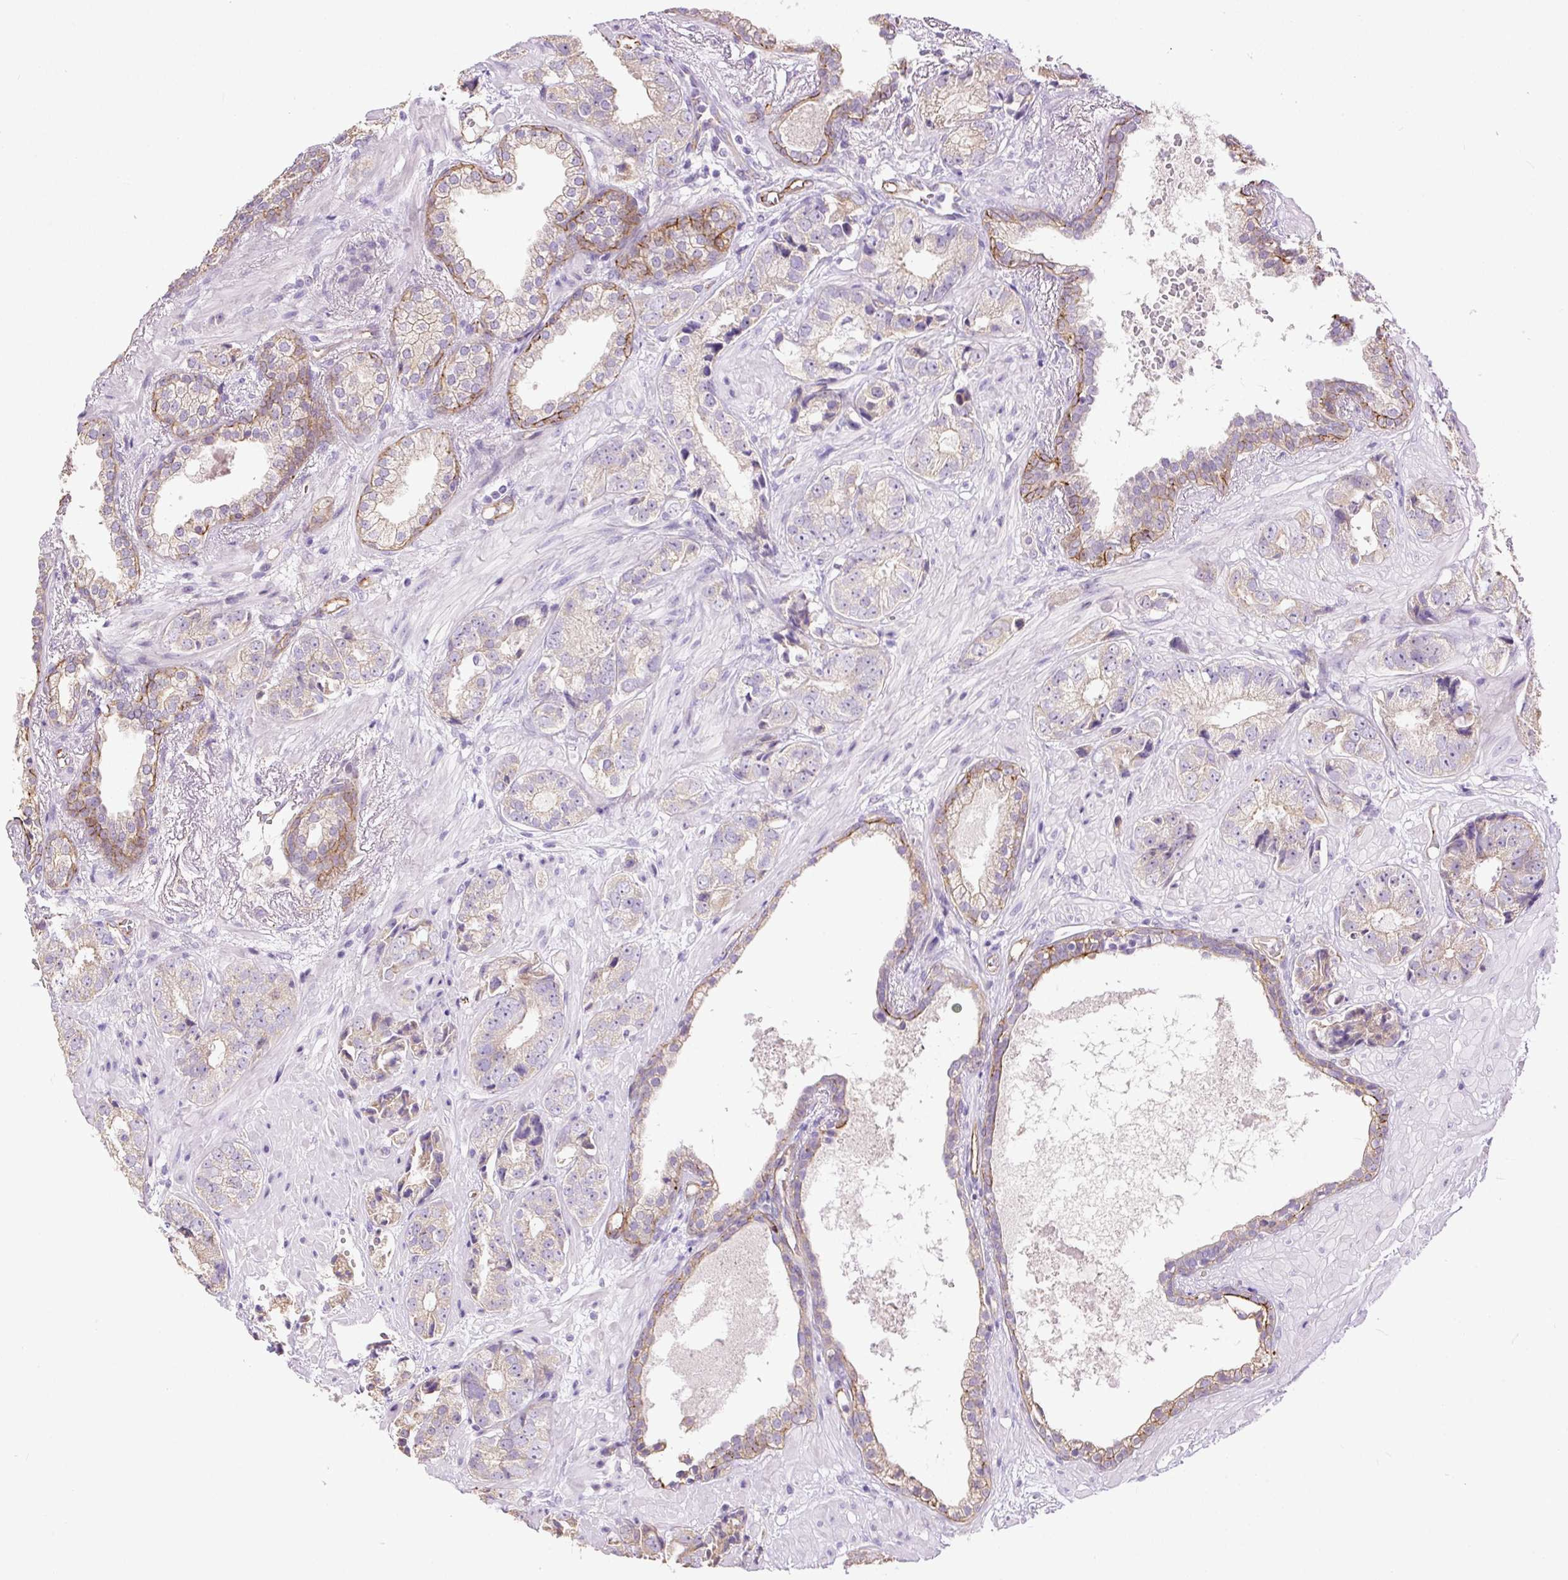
{"staining": {"intensity": "negative", "quantity": "none", "location": "none"}, "tissue": "prostate cancer", "cell_type": "Tumor cells", "image_type": "cancer", "snomed": [{"axis": "morphology", "description": "Adenocarcinoma, High grade"}, {"axis": "topography", "description": "Prostate"}], "caption": "Prostate cancer (high-grade adenocarcinoma) stained for a protein using immunohistochemistry displays no staining tumor cells.", "gene": "MAGEB16", "patient": {"sex": "male", "age": 71}}